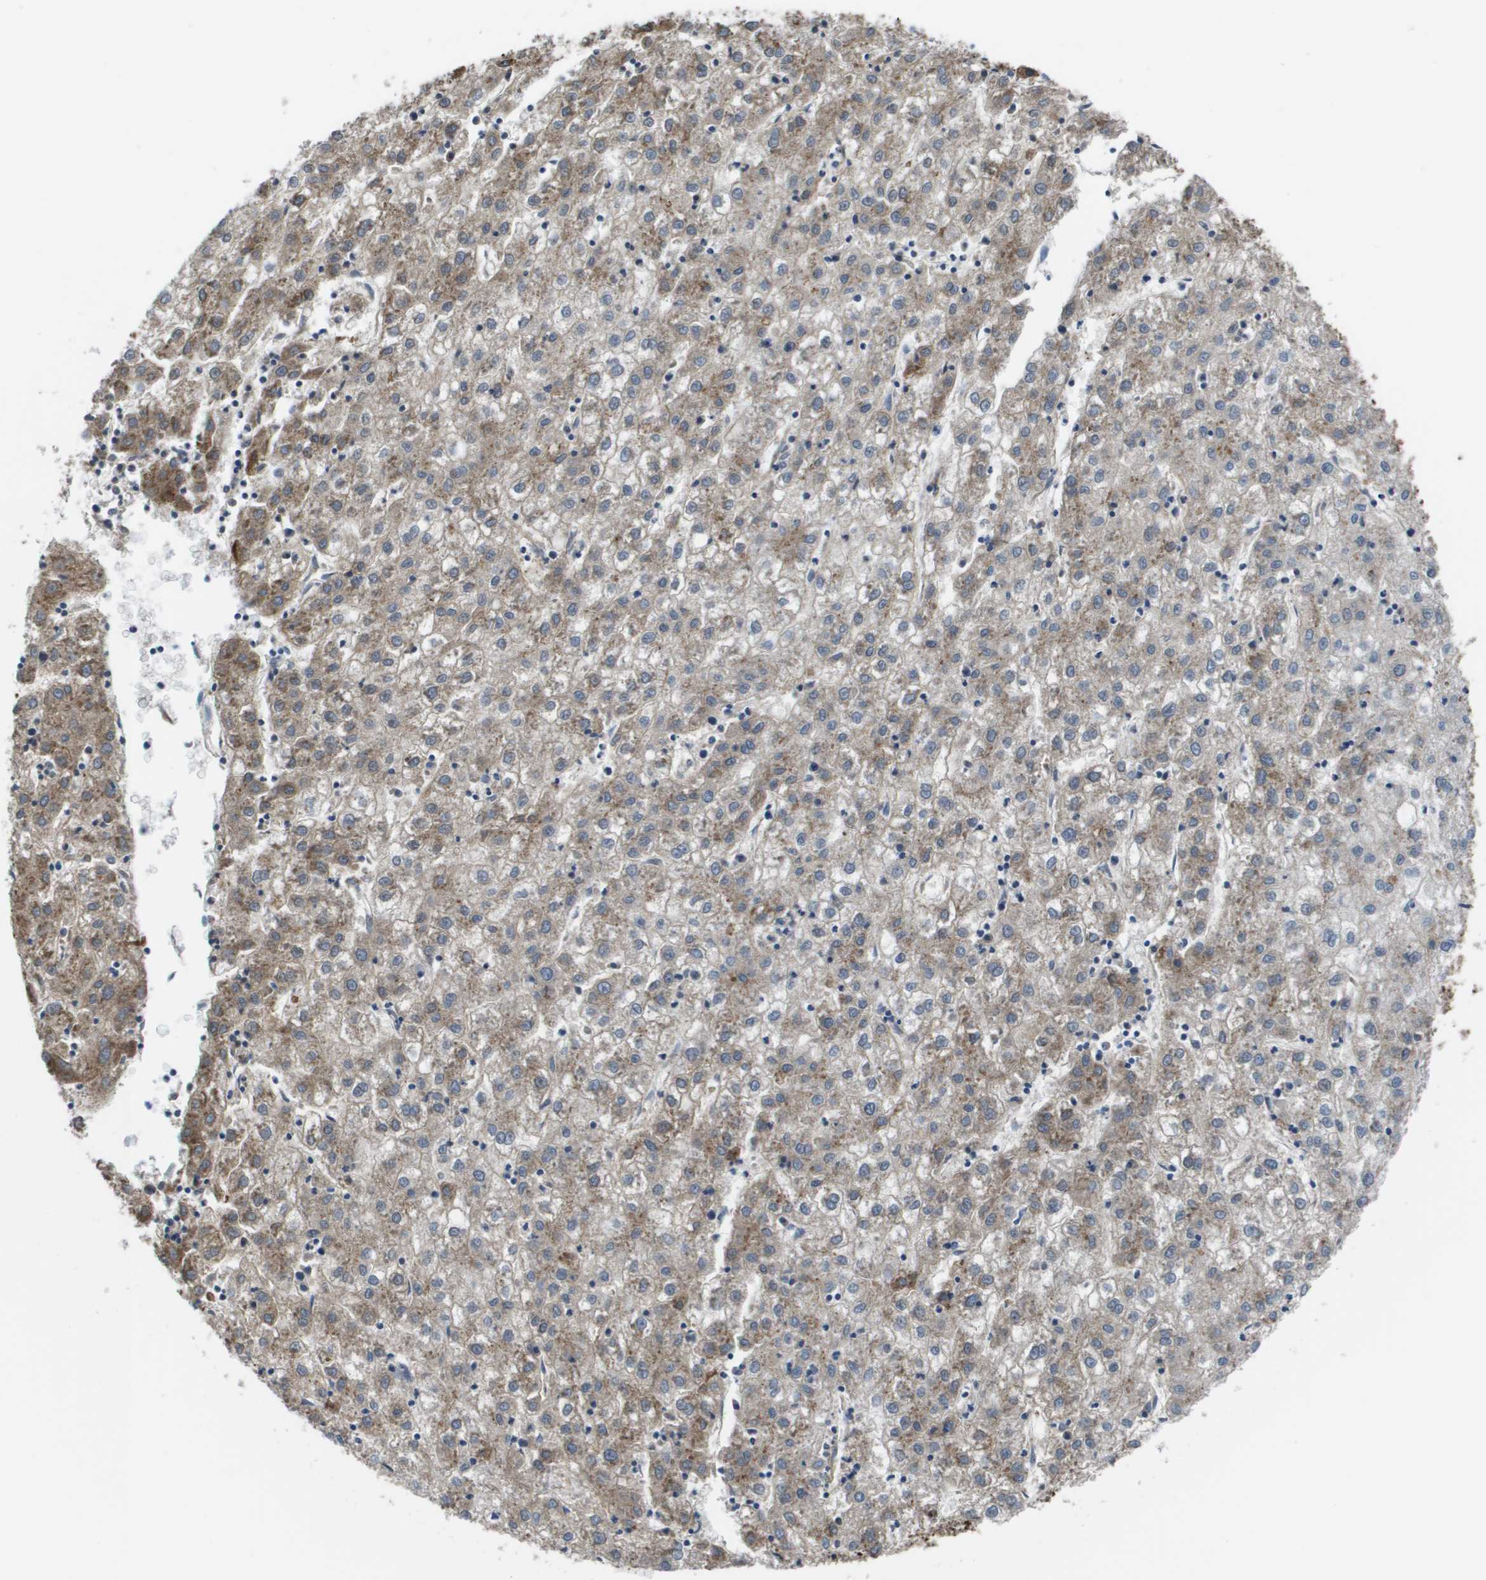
{"staining": {"intensity": "weak", "quantity": ">75%", "location": "cytoplasmic/membranous"}, "tissue": "liver cancer", "cell_type": "Tumor cells", "image_type": "cancer", "snomed": [{"axis": "morphology", "description": "Carcinoma, Hepatocellular, NOS"}, {"axis": "topography", "description": "Liver"}], "caption": "A micrograph showing weak cytoplasmic/membranous positivity in about >75% of tumor cells in liver hepatocellular carcinoma, as visualized by brown immunohistochemical staining.", "gene": "VTN", "patient": {"sex": "male", "age": 72}}